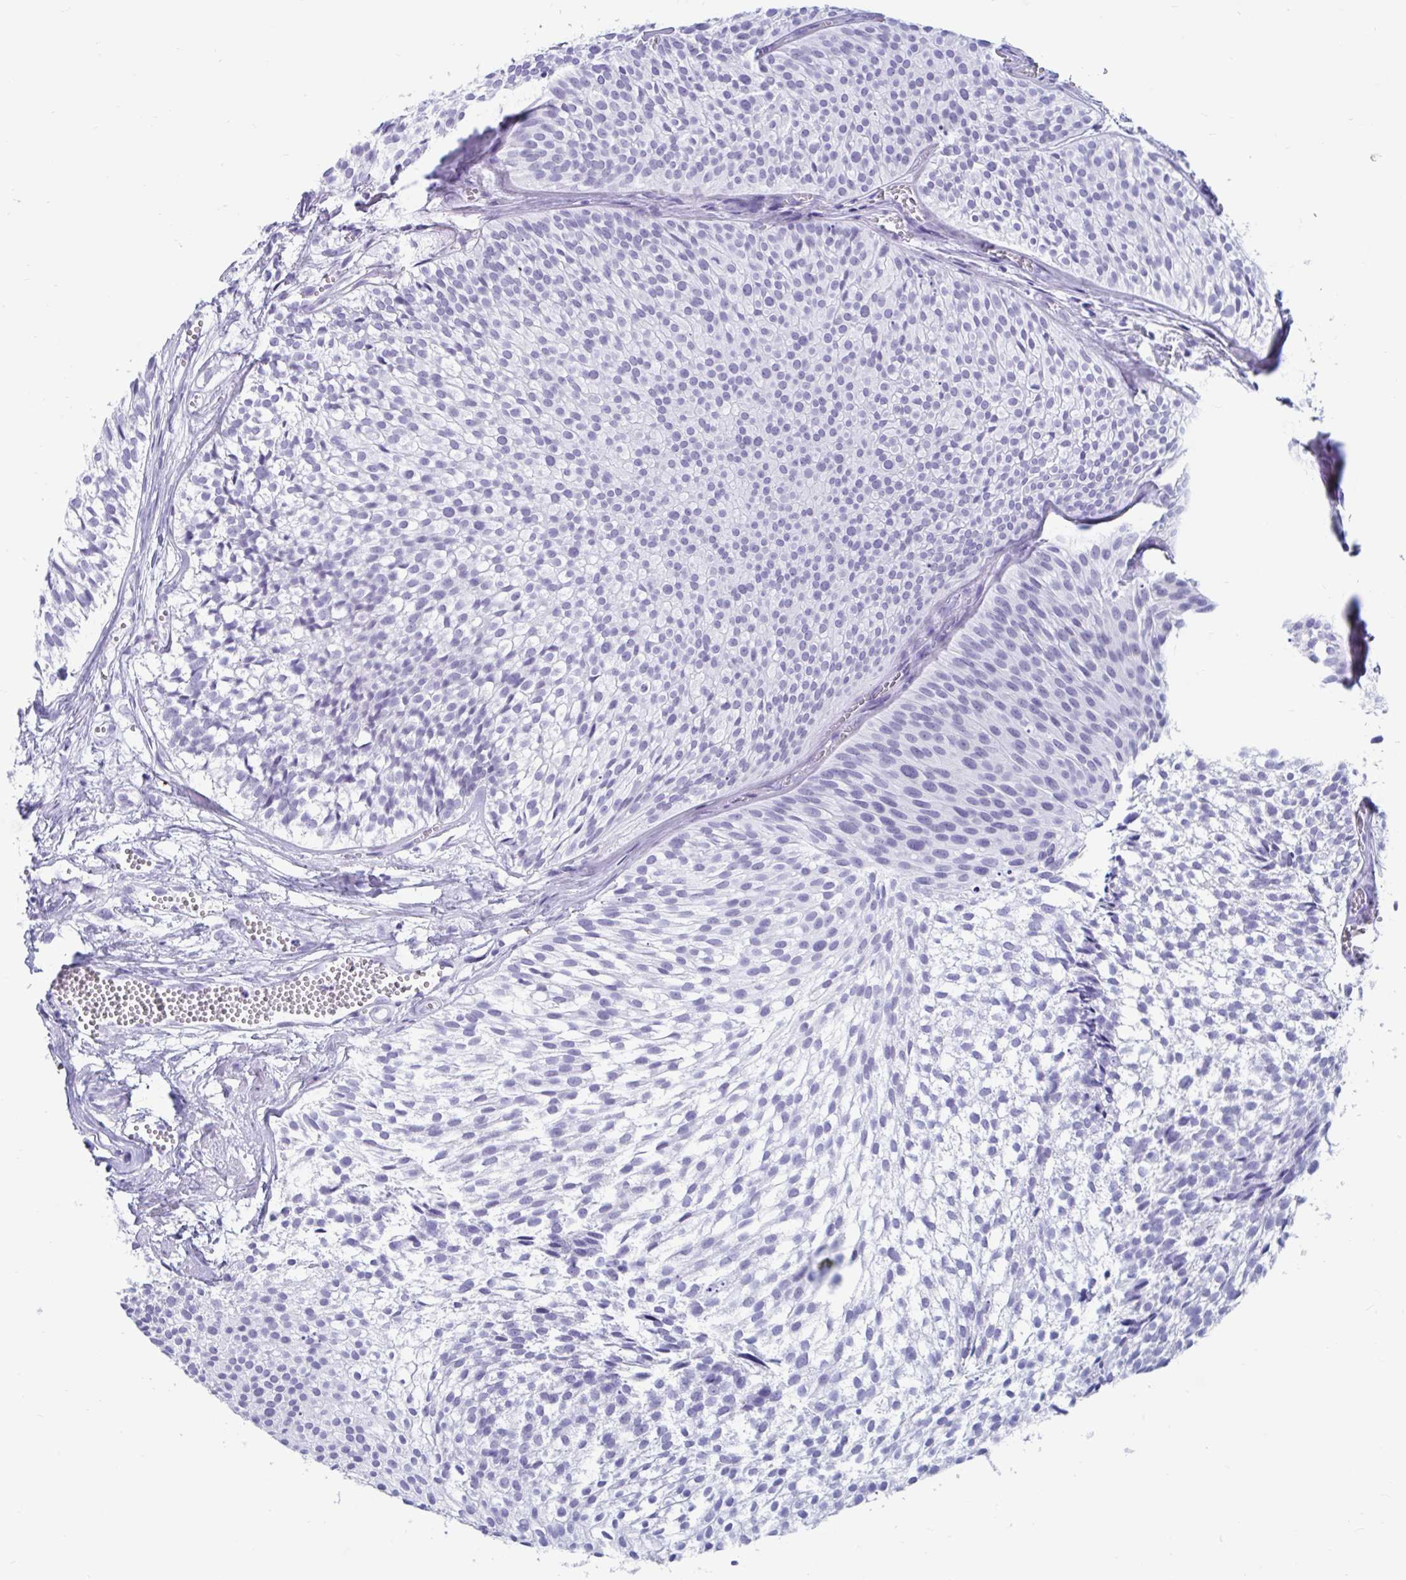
{"staining": {"intensity": "negative", "quantity": "none", "location": "none"}, "tissue": "urothelial cancer", "cell_type": "Tumor cells", "image_type": "cancer", "snomed": [{"axis": "morphology", "description": "Urothelial carcinoma, Low grade"}, {"axis": "topography", "description": "Urinary bladder"}], "caption": "High magnification brightfield microscopy of urothelial carcinoma (low-grade) stained with DAB (brown) and counterstained with hematoxylin (blue): tumor cells show no significant positivity. (Immunohistochemistry, brightfield microscopy, high magnification).", "gene": "GKN2", "patient": {"sex": "male", "age": 91}}